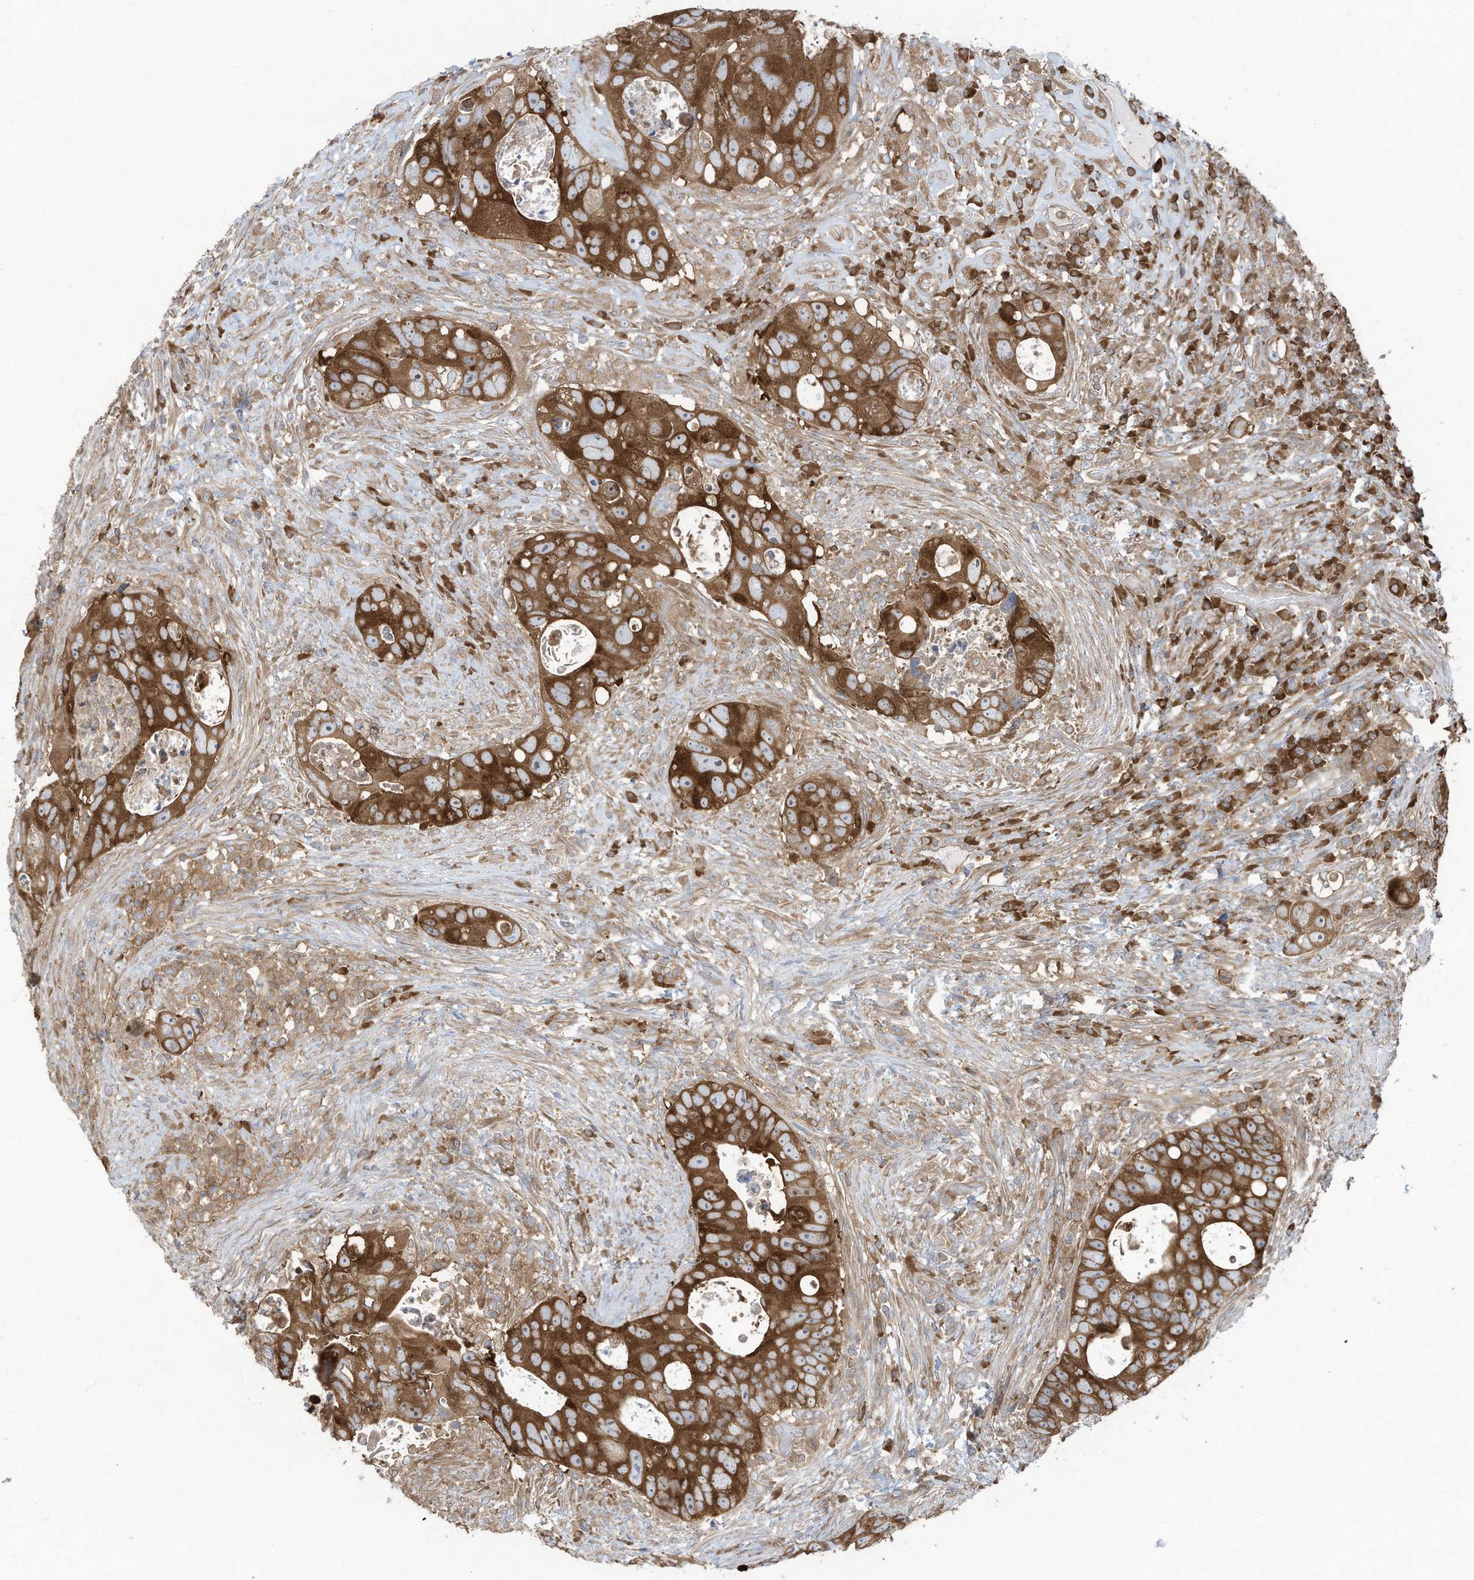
{"staining": {"intensity": "strong", "quantity": ">75%", "location": "cytoplasmic/membranous"}, "tissue": "colorectal cancer", "cell_type": "Tumor cells", "image_type": "cancer", "snomed": [{"axis": "morphology", "description": "Adenocarcinoma, NOS"}, {"axis": "topography", "description": "Rectum"}], "caption": "Adenocarcinoma (colorectal) tissue exhibits strong cytoplasmic/membranous expression in approximately >75% of tumor cells", "gene": "OLA1", "patient": {"sex": "male", "age": 59}}